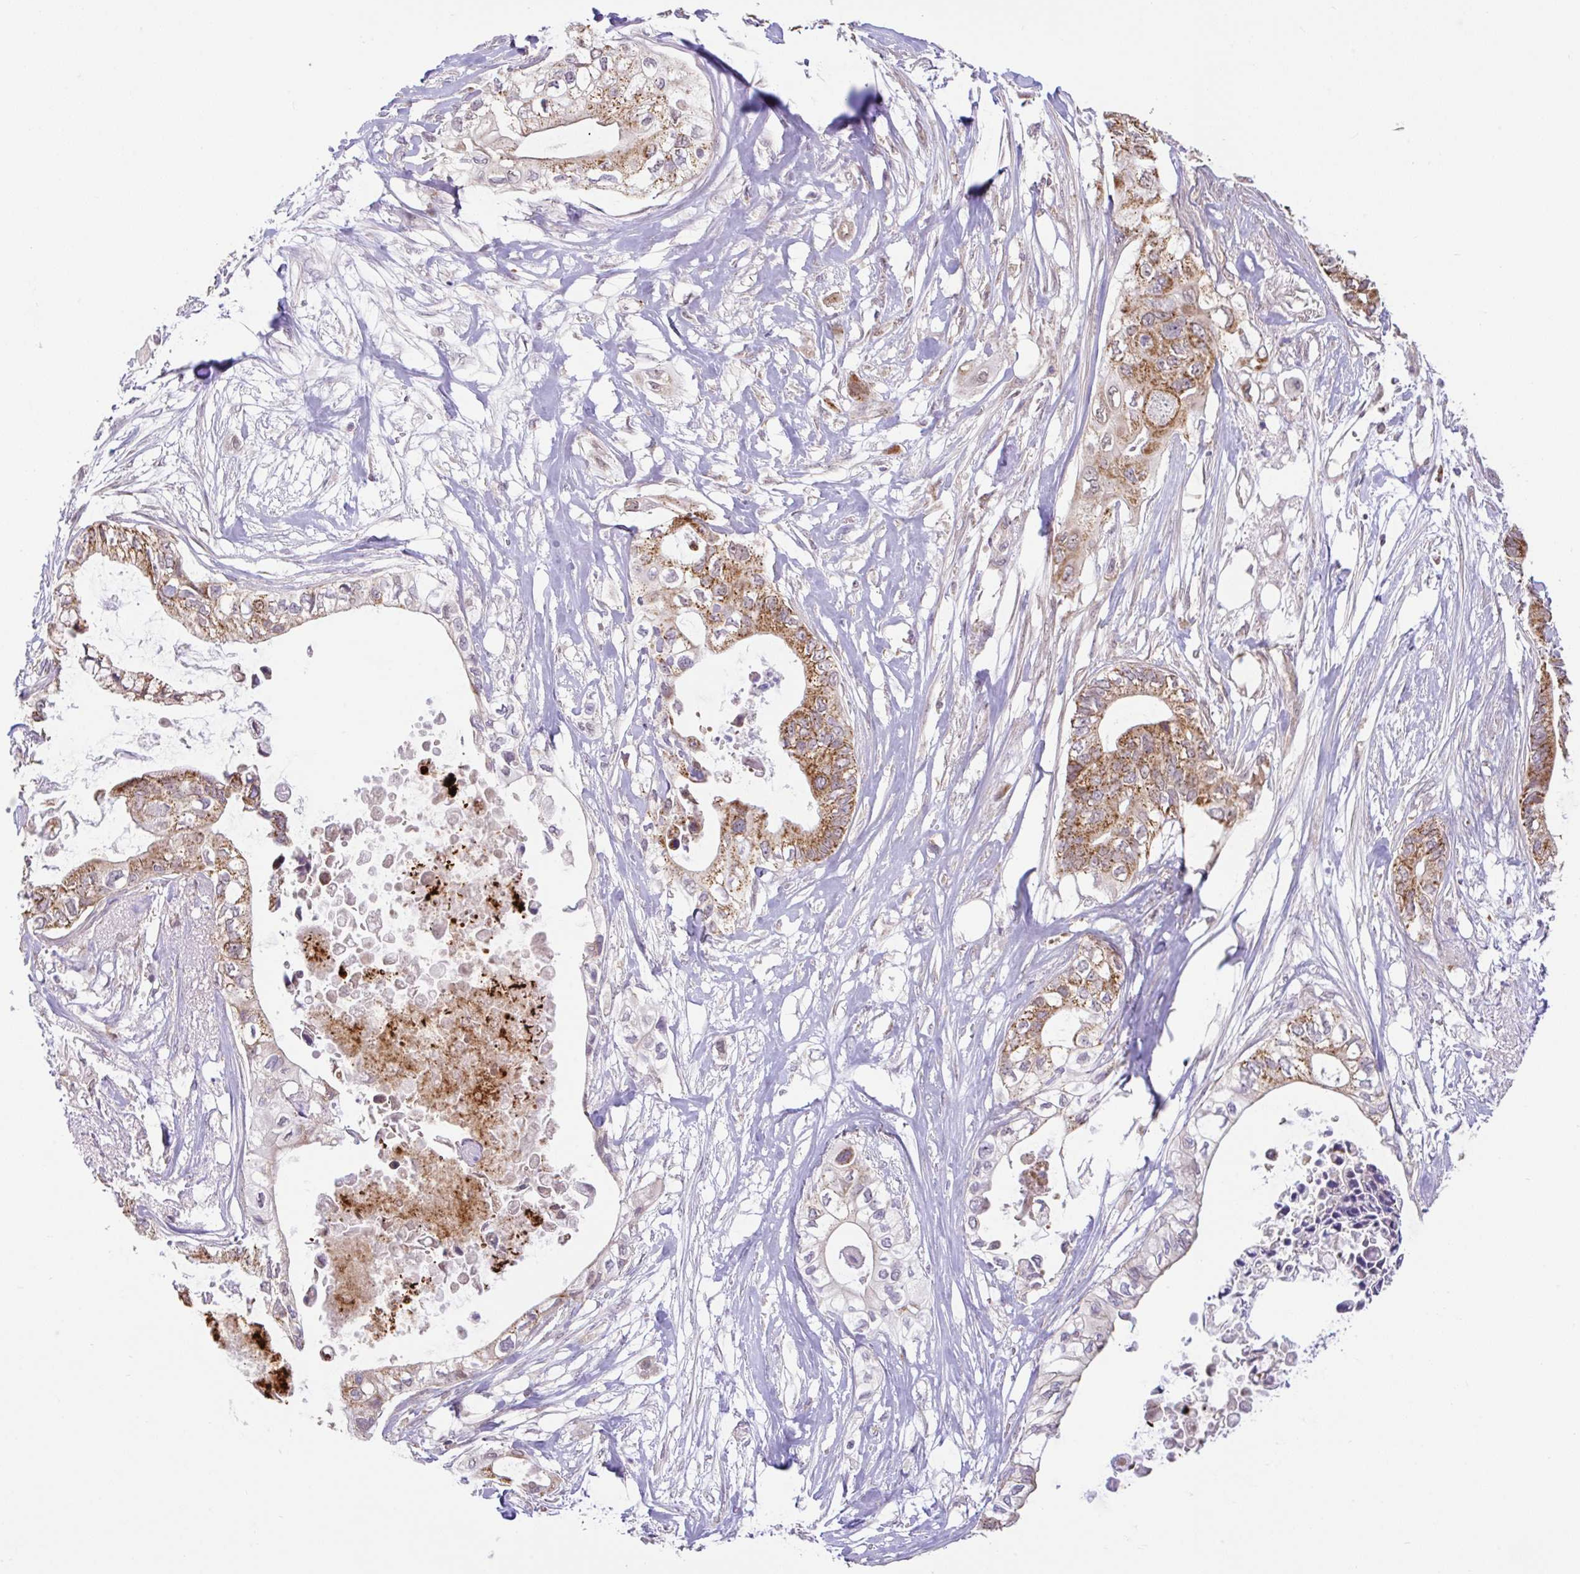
{"staining": {"intensity": "moderate", "quantity": ">75%", "location": "cytoplasmic/membranous"}, "tissue": "pancreatic cancer", "cell_type": "Tumor cells", "image_type": "cancer", "snomed": [{"axis": "morphology", "description": "Adenocarcinoma, NOS"}, {"axis": "topography", "description": "Pancreas"}], "caption": "Tumor cells display moderate cytoplasmic/membranous staining in approximately >75% of cells in adenocarcinoma (pancreatic). (DAB (3,3'-diaminobenzidine) = brown stain, brightfield microscopy at high magnification).", "gene": "DLEU7", "patient": {"sex": "female", "age": 63}}